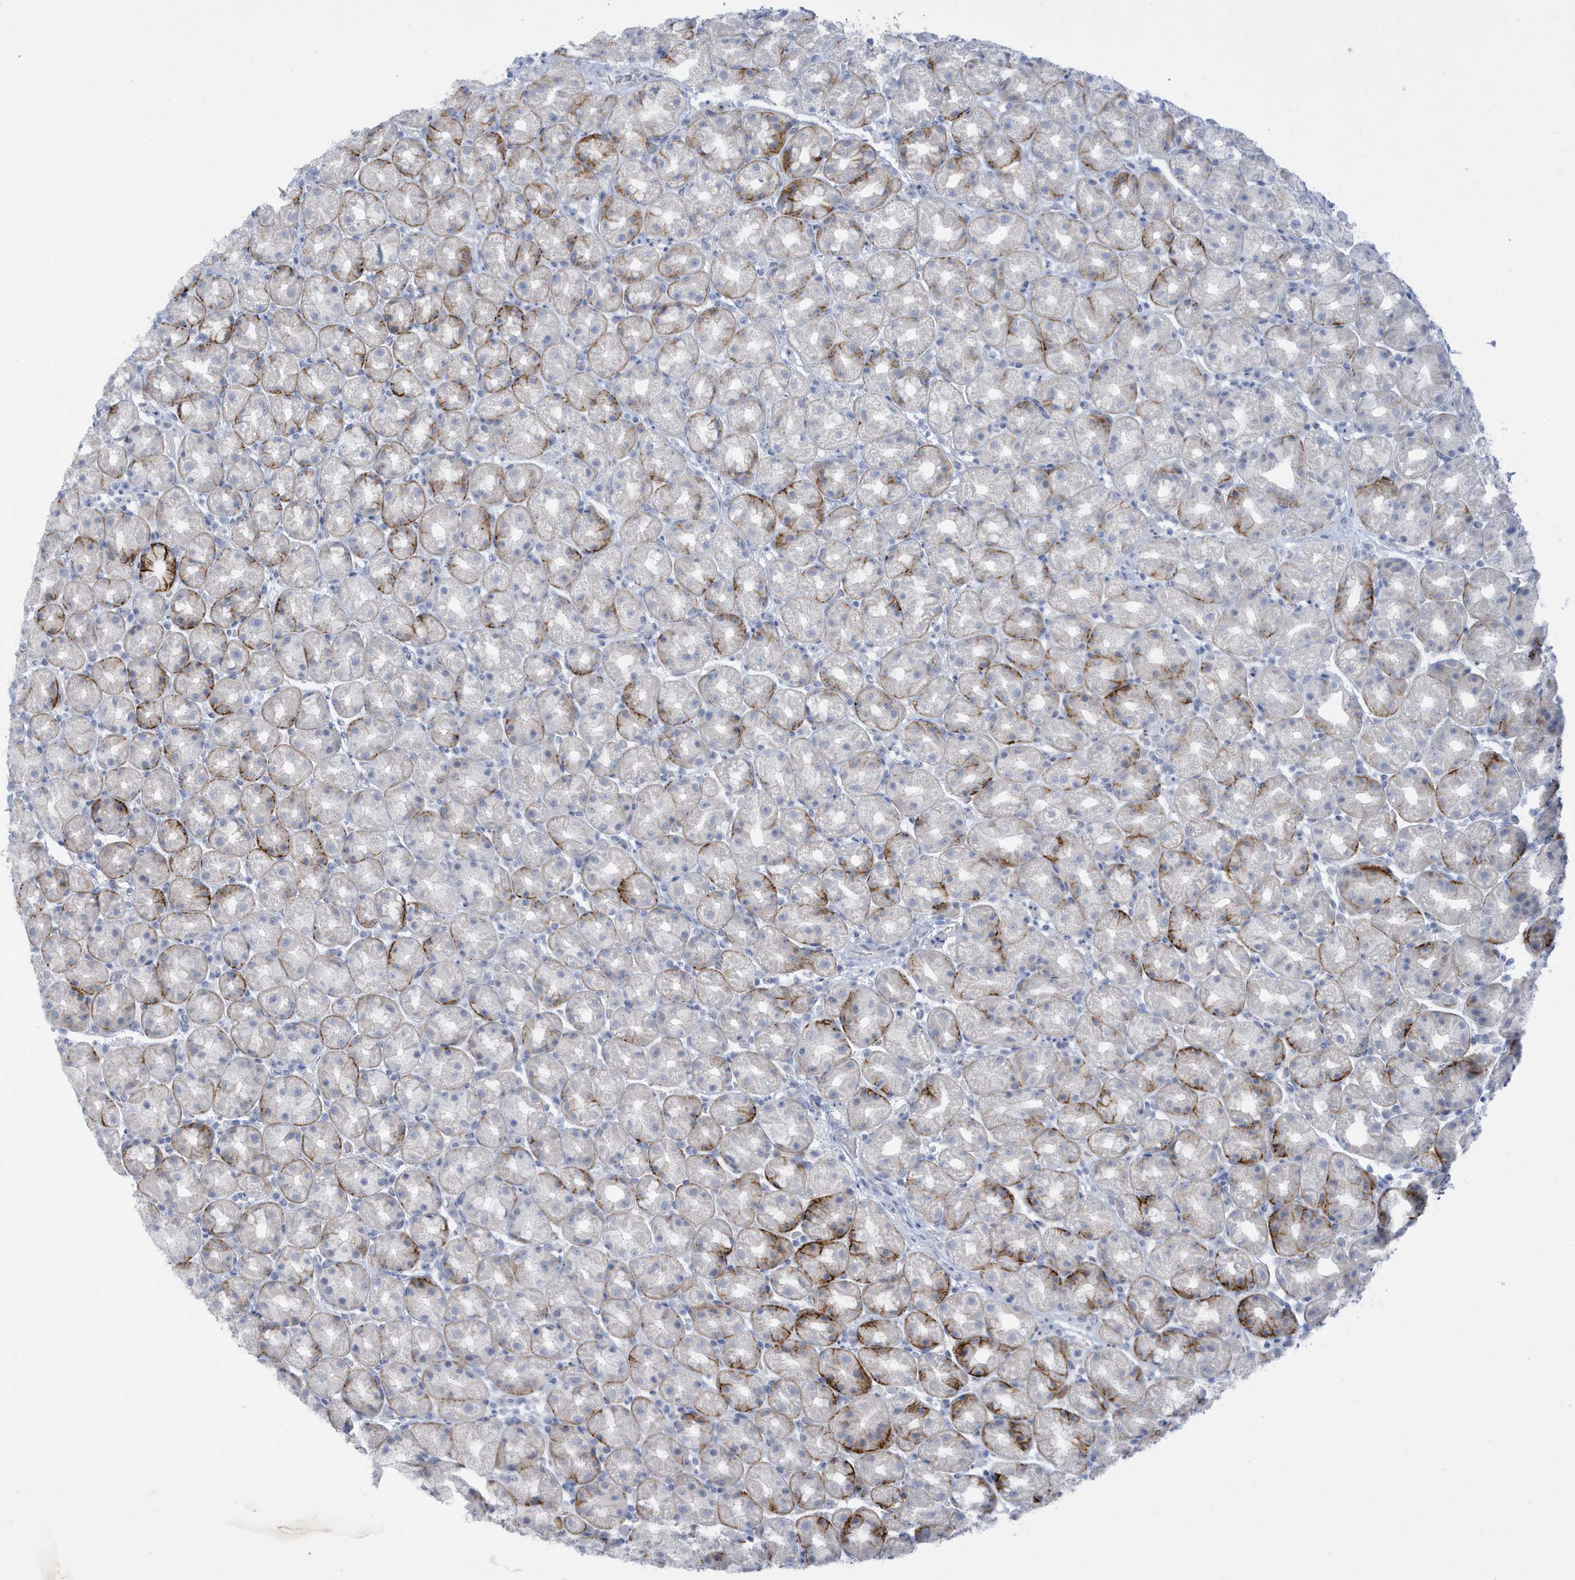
{"staining": {"intensity": "strong", "quantity": "25%-75%", "location": "cytoplasmic/membranous"}, "tissue": "stomach", "cell_type": "Glandular cells", "image_type": "normal", "snomed": [{"axis": "morphology", "description": "Normal tissue, NOS"}, {"axis": "topography", "description": "Stomach, upper"}], "caption": "IHC histopathology image of normal human stomach stained for a protein (brown), which reveals high levels of strong cytoplasmic/membranous positivity in approximately 25%-75% of glandular cells.", "gene": "PERM1", "patient": {"sex": "male", "age": 68}}